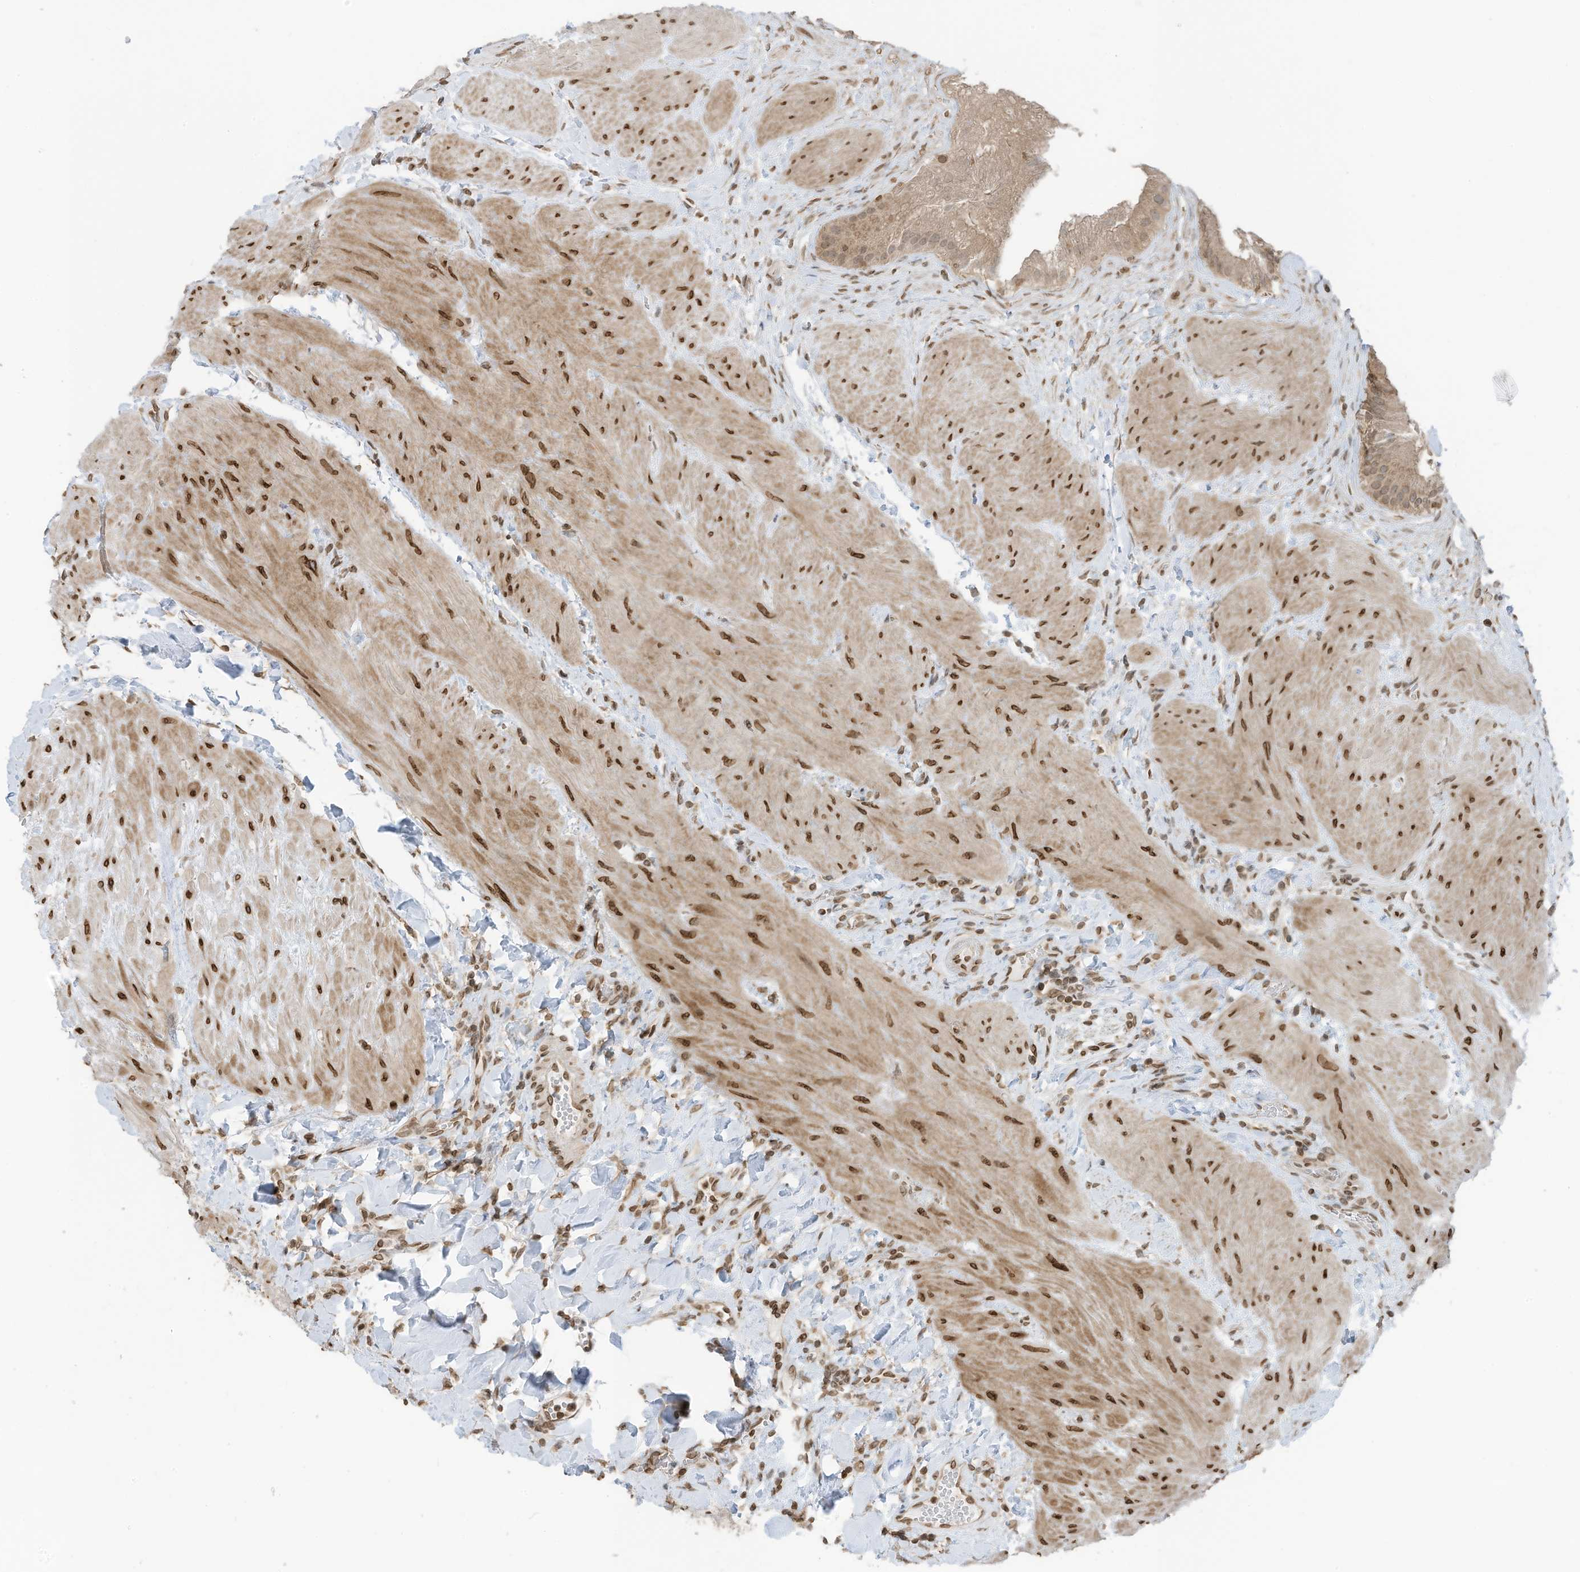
{"staining": {"intensity": "moderate", "quantity": ">75%", "location": "cytoplasmic/membranous"}, "tissue": "gallbladder", "cell_type": "Glandular cells", "image_type": "normal", "snomed": [{"axis": "morphology", "description": "Normal tissue, NOS"}, {"axis": "topography", "description": "Gallbladder"}], "caption": "Gallbladder stained with a brown dye displays moderate cytoplasmic/membranous positive positivity in about >75% of glandular cells.", "gene": "RABL3", "patient": {"sex": "male", "age": 55}}